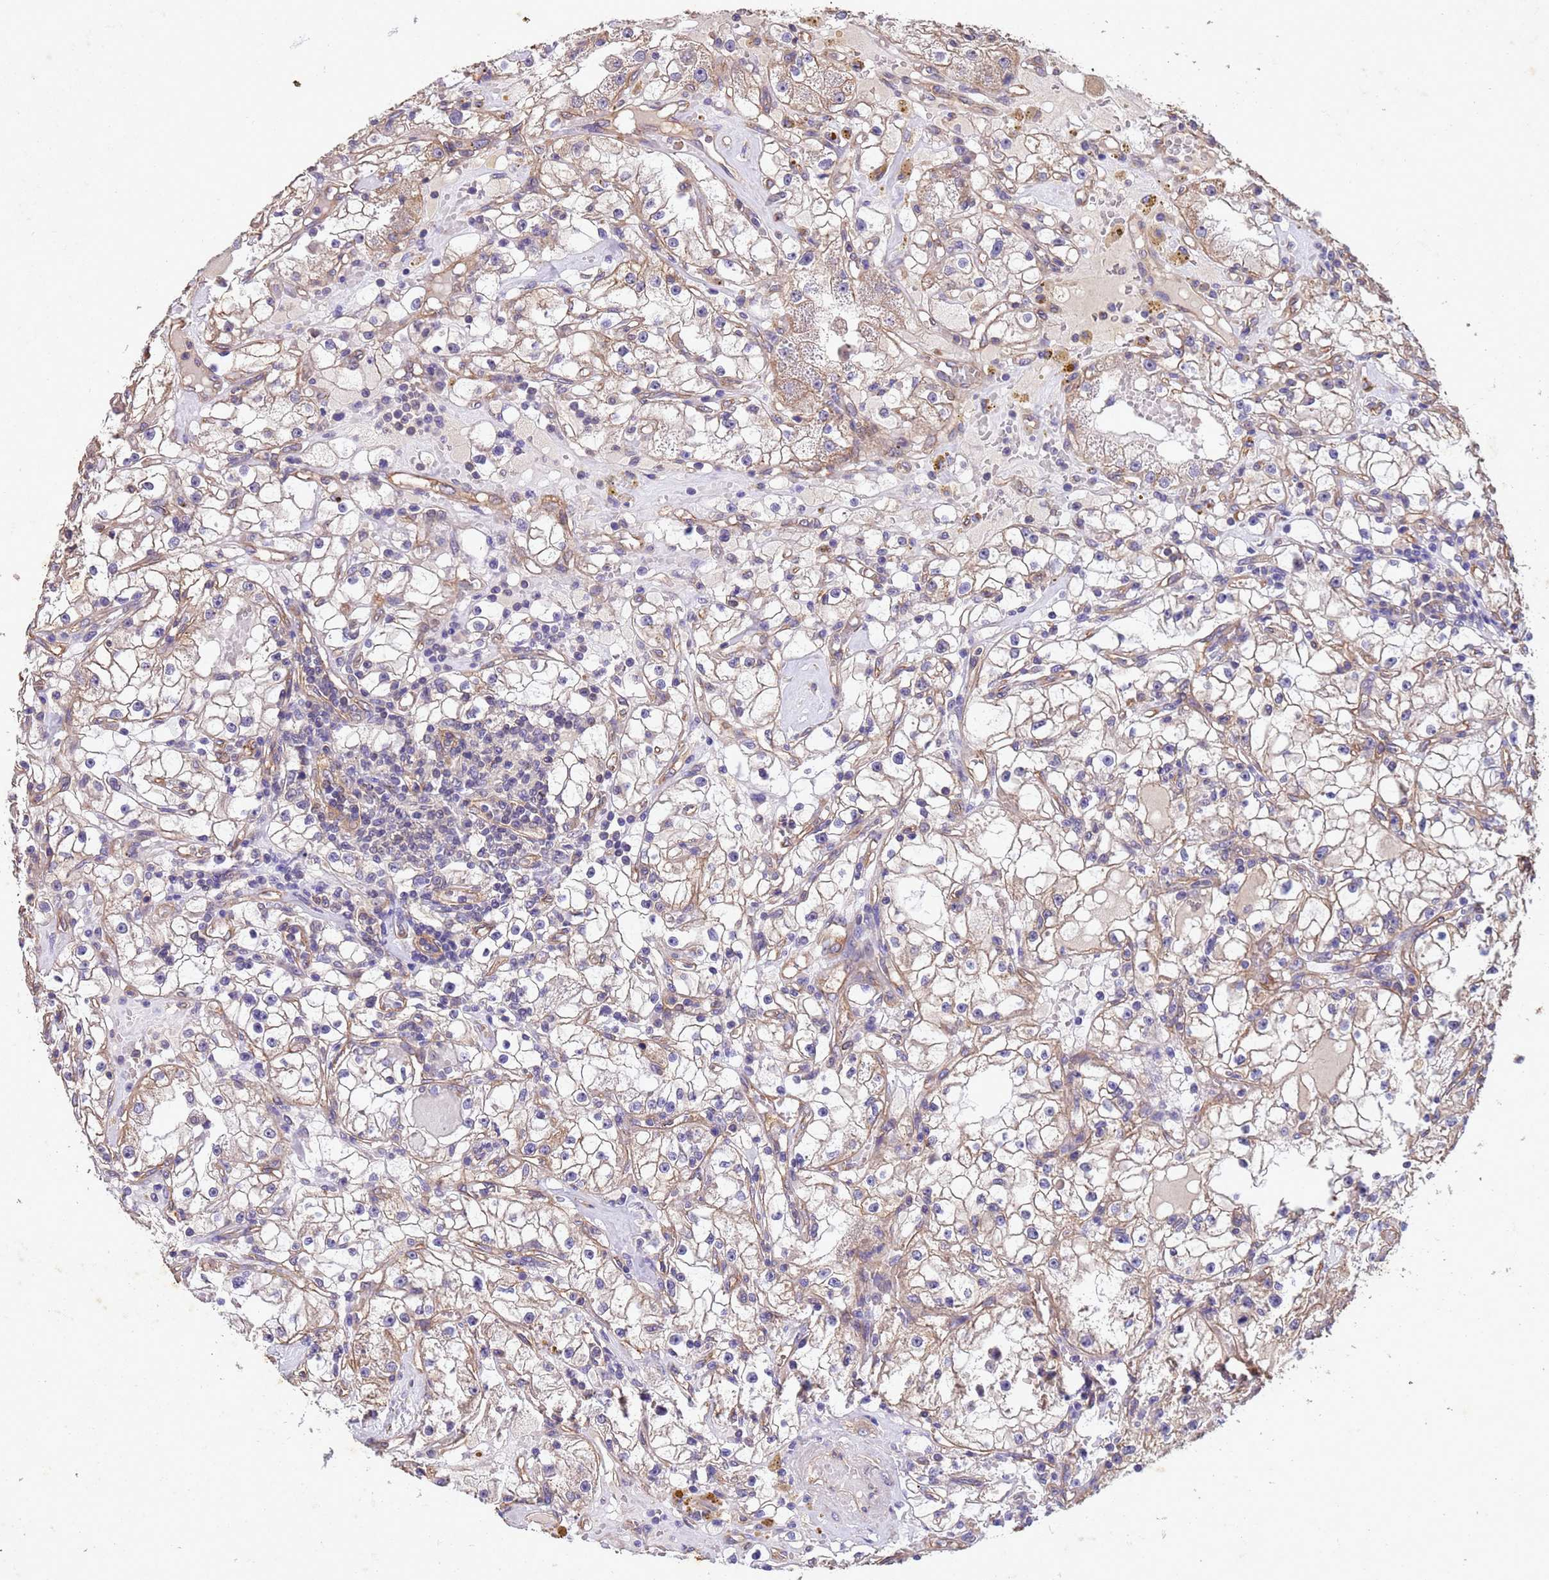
{"staining": {"intensity": "moderate", "quantity": "25%-75%", "location": "cytoplasmic/membranous"}, "tissue": "renal cancer", "cell_type": "Tumor cells", "image_type": "cancer", "snomed": [{"axis": "morphology", "description": "Adenocarcinoma, NOS"}, {"axis": "topography", "description": "Kidney"}], "caption": "Renal cancer tissue exhibits moderate cytoplasmic/membranous staining in about 25%-75% of tumor cells, visualized by immunohistochemistry.", "gene": "MTX3", "patient": {"sex": "male", "age": 56}}